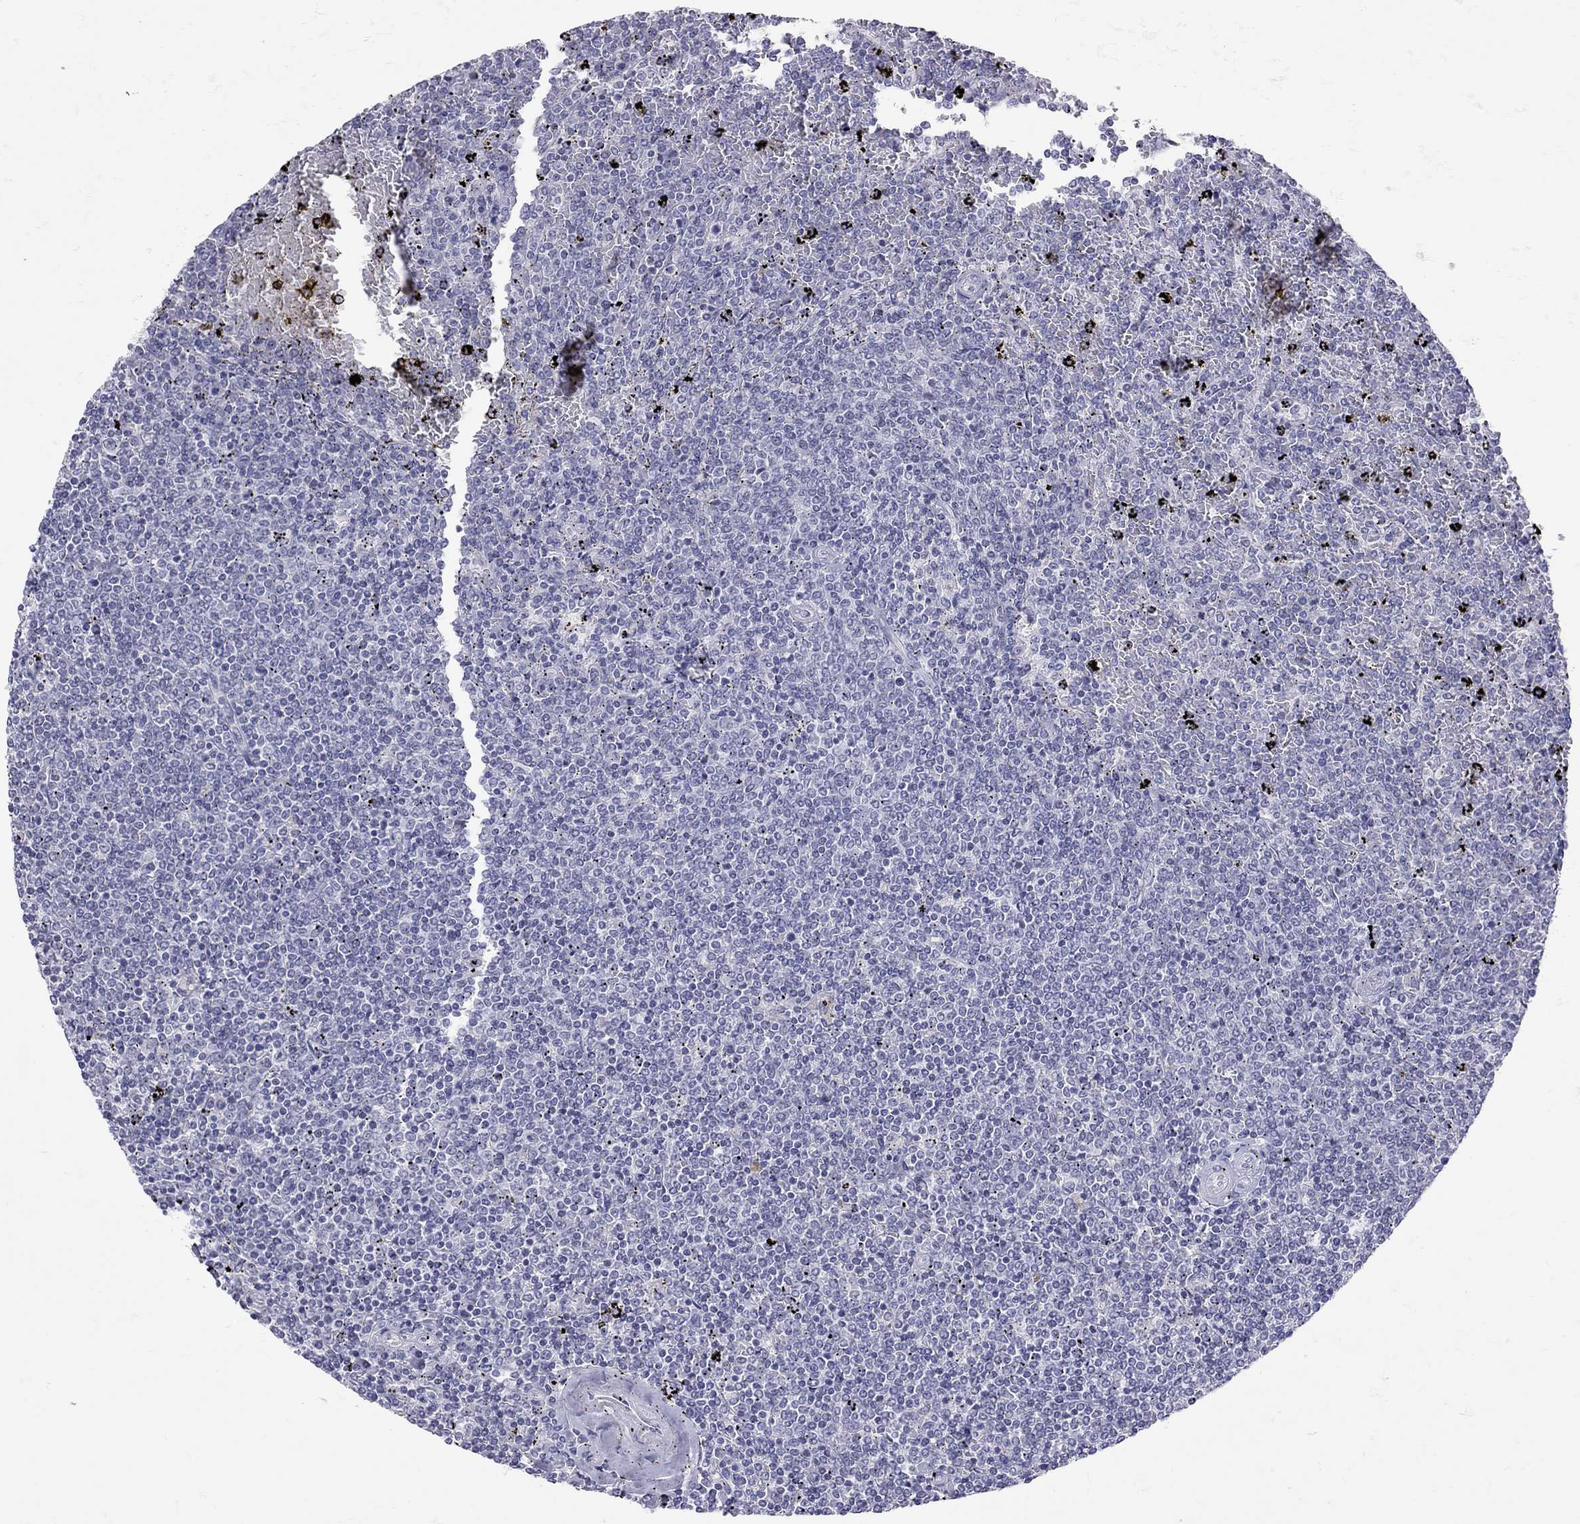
{"staining": {"intensity": "negative", "quantity": "none", "location": "none"}, "tissue": "lymphoma", "cell_type": "Tumor cells", "image_type": "cancer", "snomed": [{"axis": "morphology", "description": "Malignant lymphoma, non-Hodgkin's type, Low grade"}, {"axis": "topography", "description": "Spleen"}], "caption": "Immunohistochemistry (IHC) histopathology image of lymphoma stained for a protein (brown), which reveals no staining in tumor cells.", "gene": "JHY", "patient": {"sex": "female", "age": 77}}